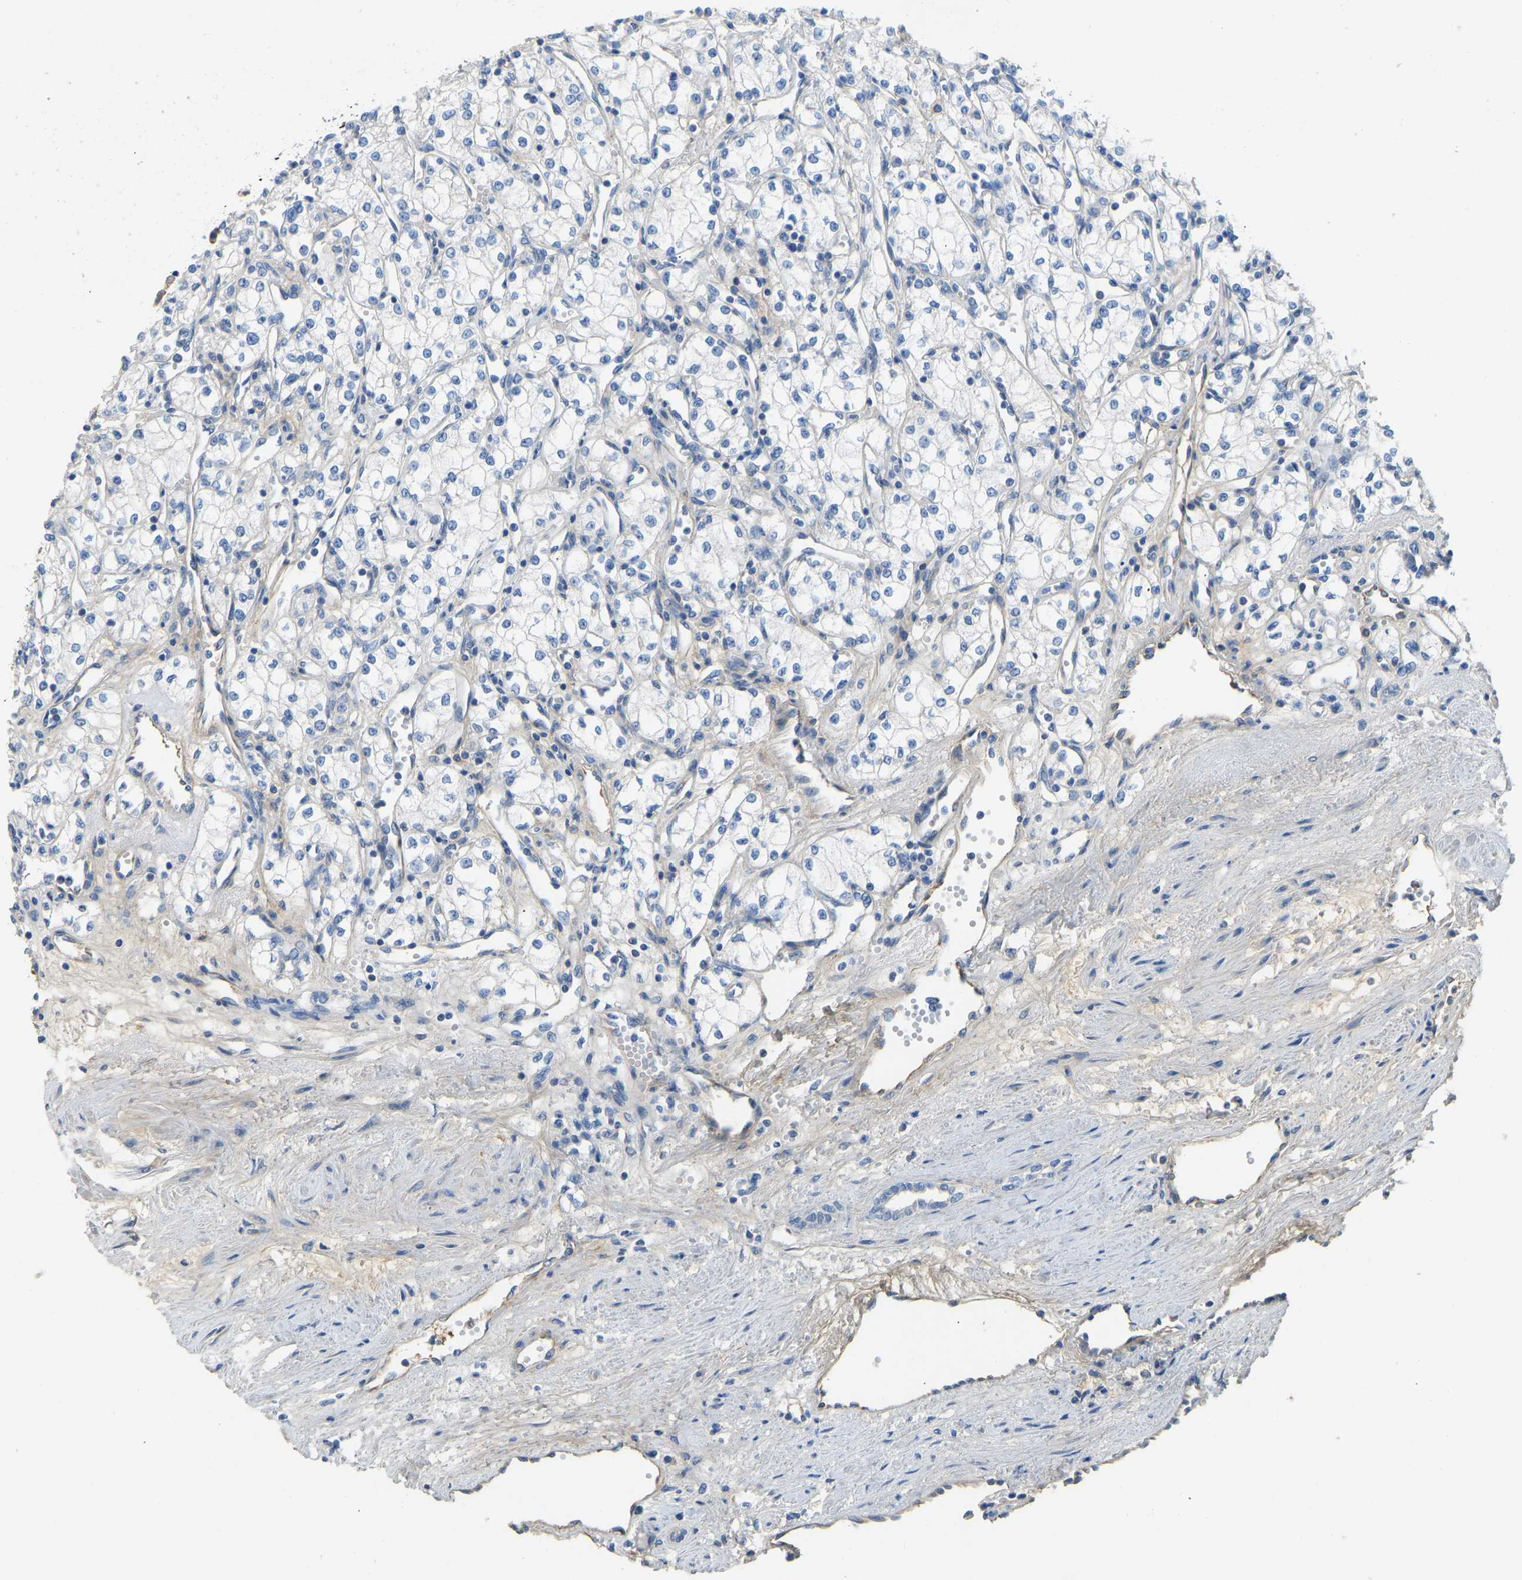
{"staining": {"intensity": "negative", "quantity": "none", "location": "none"}, "tissue": "renal cancer", "cell_type": "Tumor cells", "image_type": "cancer", "snomed": [{"axis": "morphology", "description": "Adenocarcinoma, NOS"}, {"axis": "topography", "description": "Kidney"}], "caption": "Tumor cells show no significant expression in renal cancer (adenocarcinoma). (DAB (3,3'-diaminobenzidine) immunohistochemistry visualized using brightfield microscopy, high magnification).", "gene": "TECTA", "patient": {"sex": "male", "age": 59}}